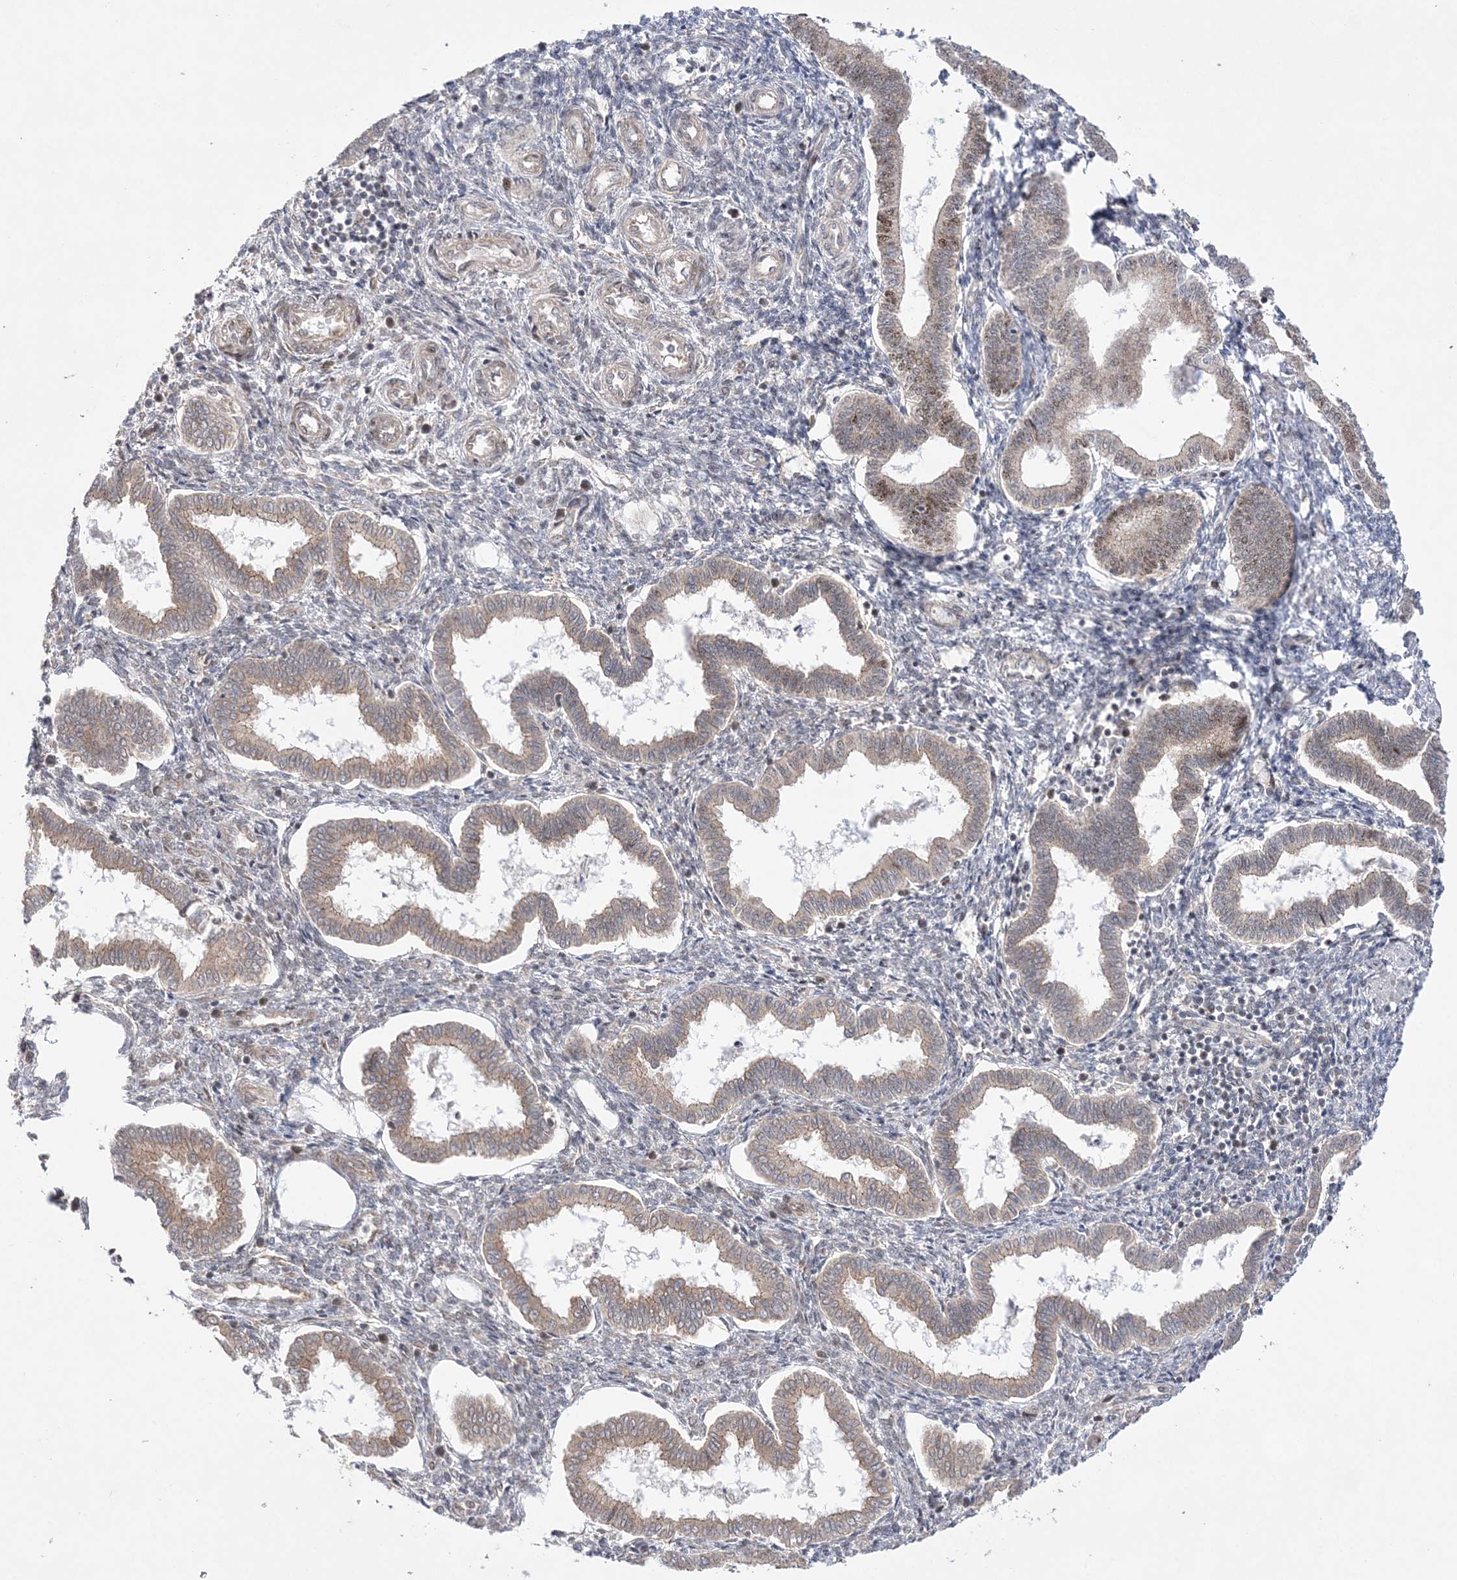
{"staining": {"intensity": "negative", "quantity": "none", "location": "none"}, "tissue": "endometrium", "cell_type": "Cells in endometrial stroma", "image_type": "normal", "snomed": [{"axis": "morphology", "description": "Normal tissue, NOS"}, {"axis": "topography", "description": "Endometrium"}], "caption": "Immunohistochemistry image of unremarkable human endometrium stained for a protein (brown), which demonstrates no positivity in cells in endometrial stroma.", "gene": "ANAPC15", "patient": {"sex": "female", "age": 24}}